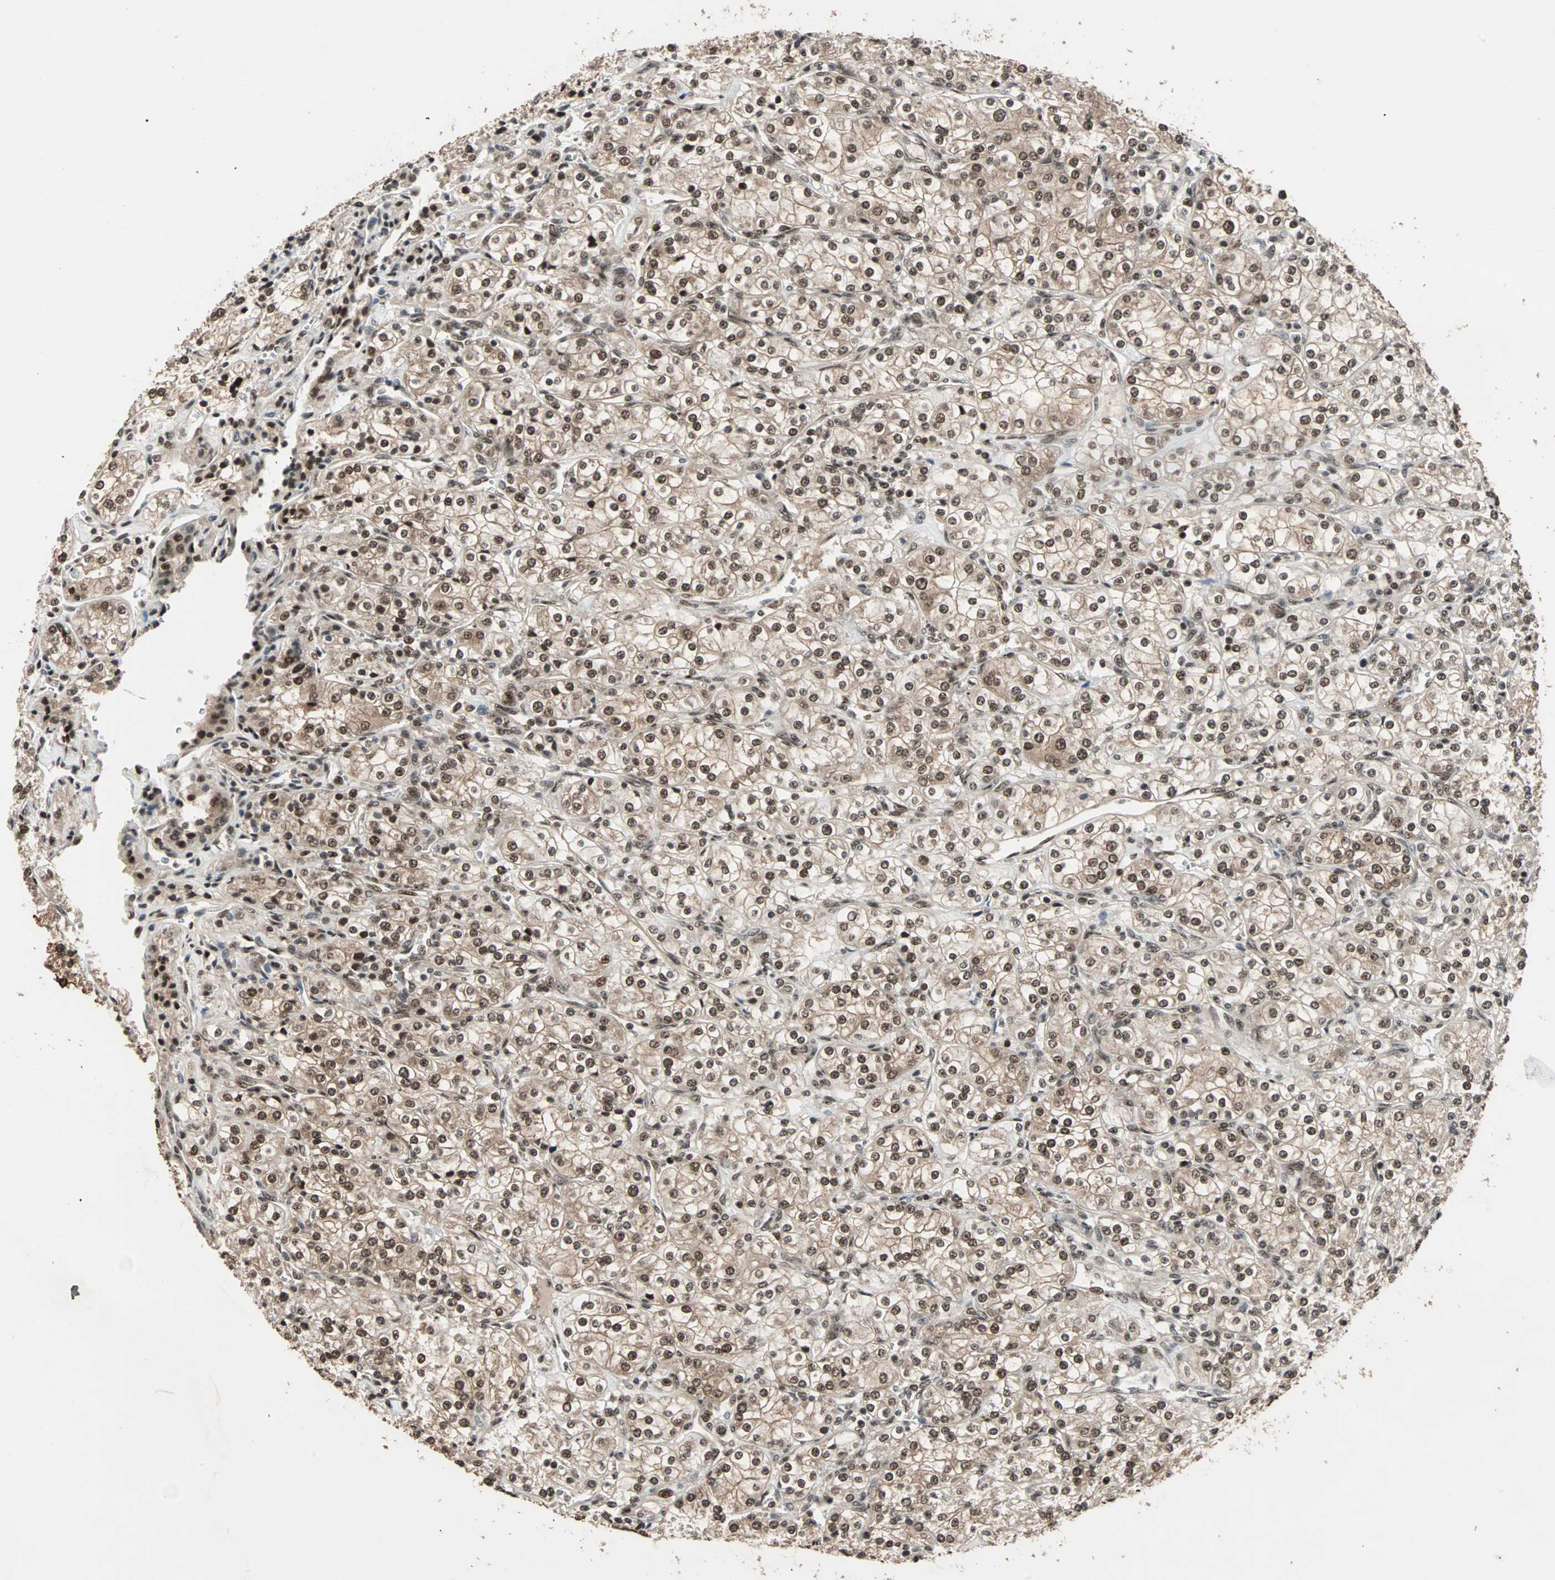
{"staining": {"intensity": "strong", "quantity": ">75%", "location": "cytoplasmic/membranous,nuclear"}, "tissue": "renal cancer", "cell_type": "Tumor cells", "image_type": "cancer", "snomed": [{"axis": "morphology", "description": "Adenocarcinoma, NOS"}, {"axis": "topography", "description": "Kidney"}], "caption": "Immunohistochemical staining of renal cancer (adenocarcinoma) displays high levels of strong cytoplasmic/membranous and nuclear positivity in about >75% of tumor cells. The staining is performed using DAB brown chromogen to label protein expression. The nuclei are counter-stained blue using hematoxylin.", "gene": "ZNF44", "patient": {"sex": "male", "age": 77}}